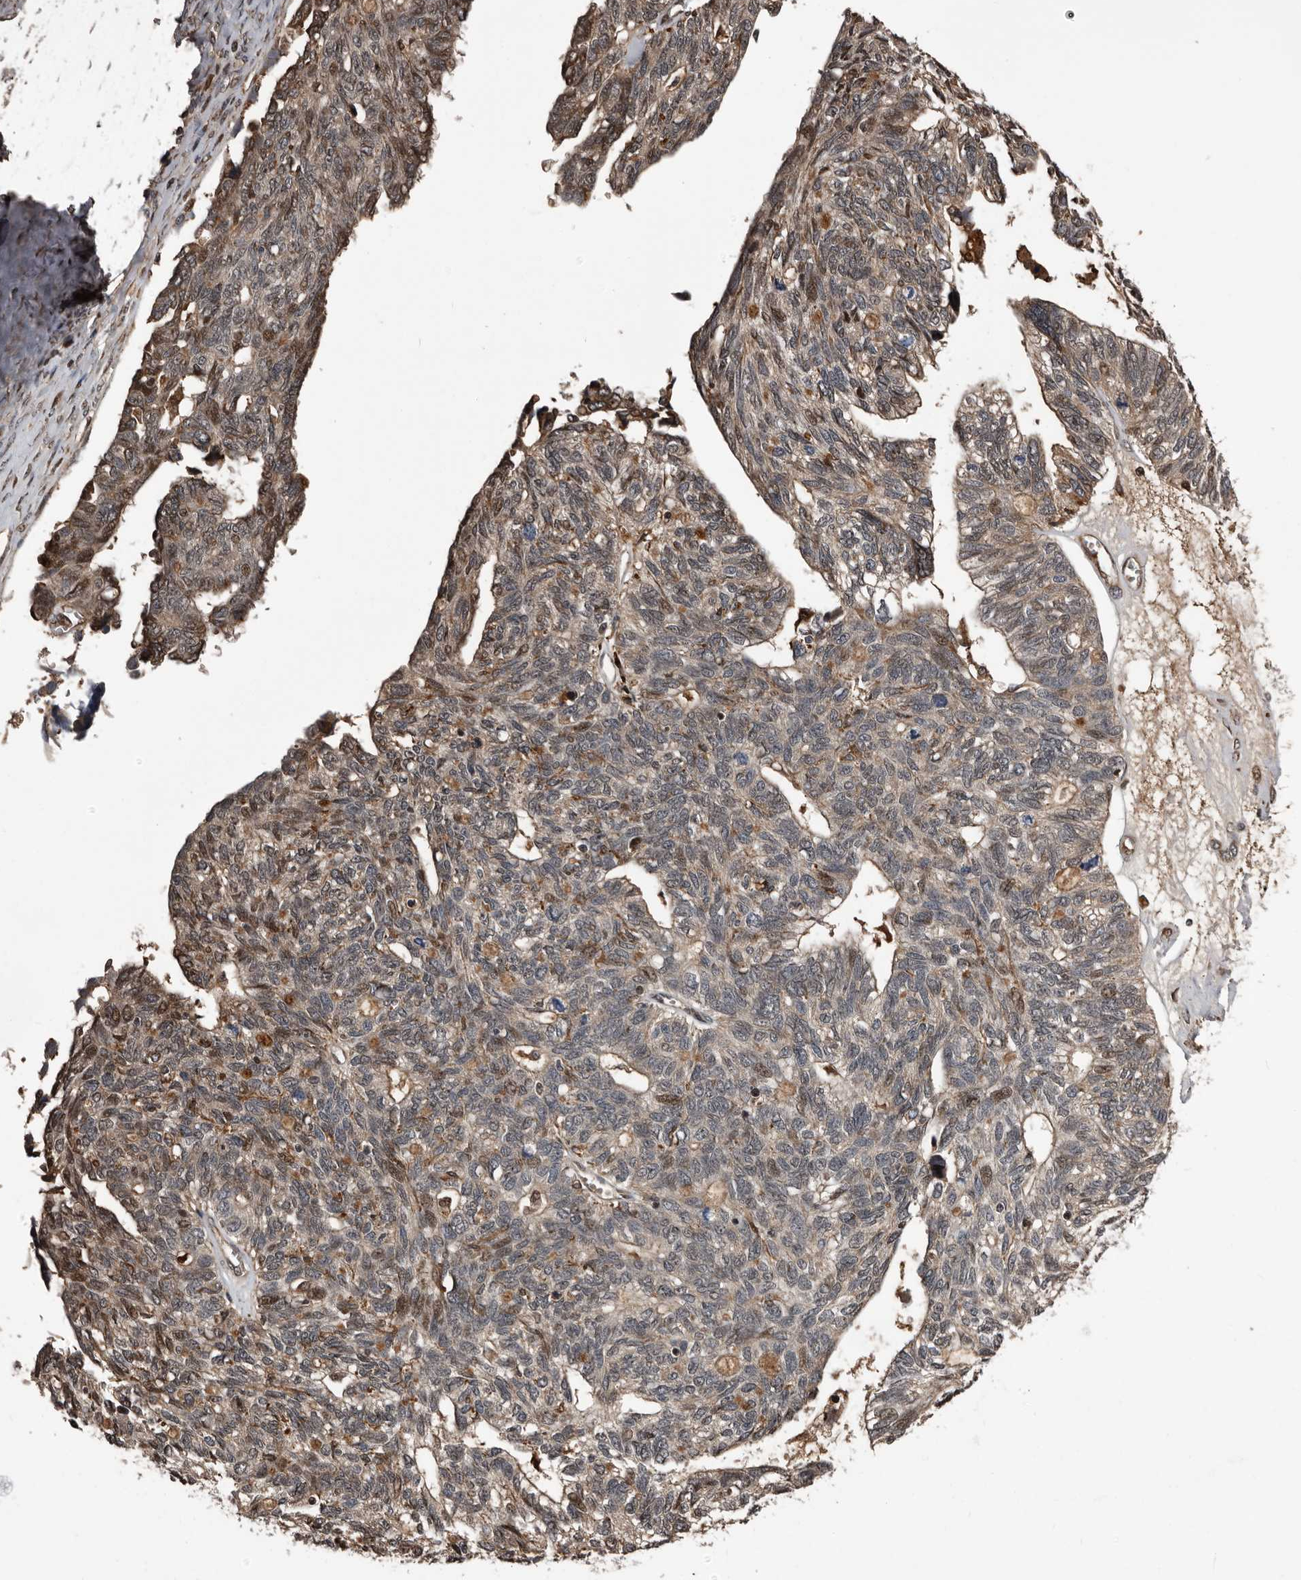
{"staining": {"intensity": "moderate", "quantity": "25%-75%", "location": "cytoplasmic/membranous,nuclear"}, "tissue": "ovarian cancer", "cell_type": "Tumor cells", "image_type": "cancer", "snomed": [{"axis": "morphology", "description": "Cystadenocarcinoma, serous, NOS"}, {"axis": "topography", "description": "Ovary"}], "caption": "Protein staining reveals moderate cytoplasmic/membranous and nuclear positivity in approximately 25%-75% of tumor cells in ovarian cancer.", "gene": "SERTAD4", "patient": {"sex": "female", "age": 79}}